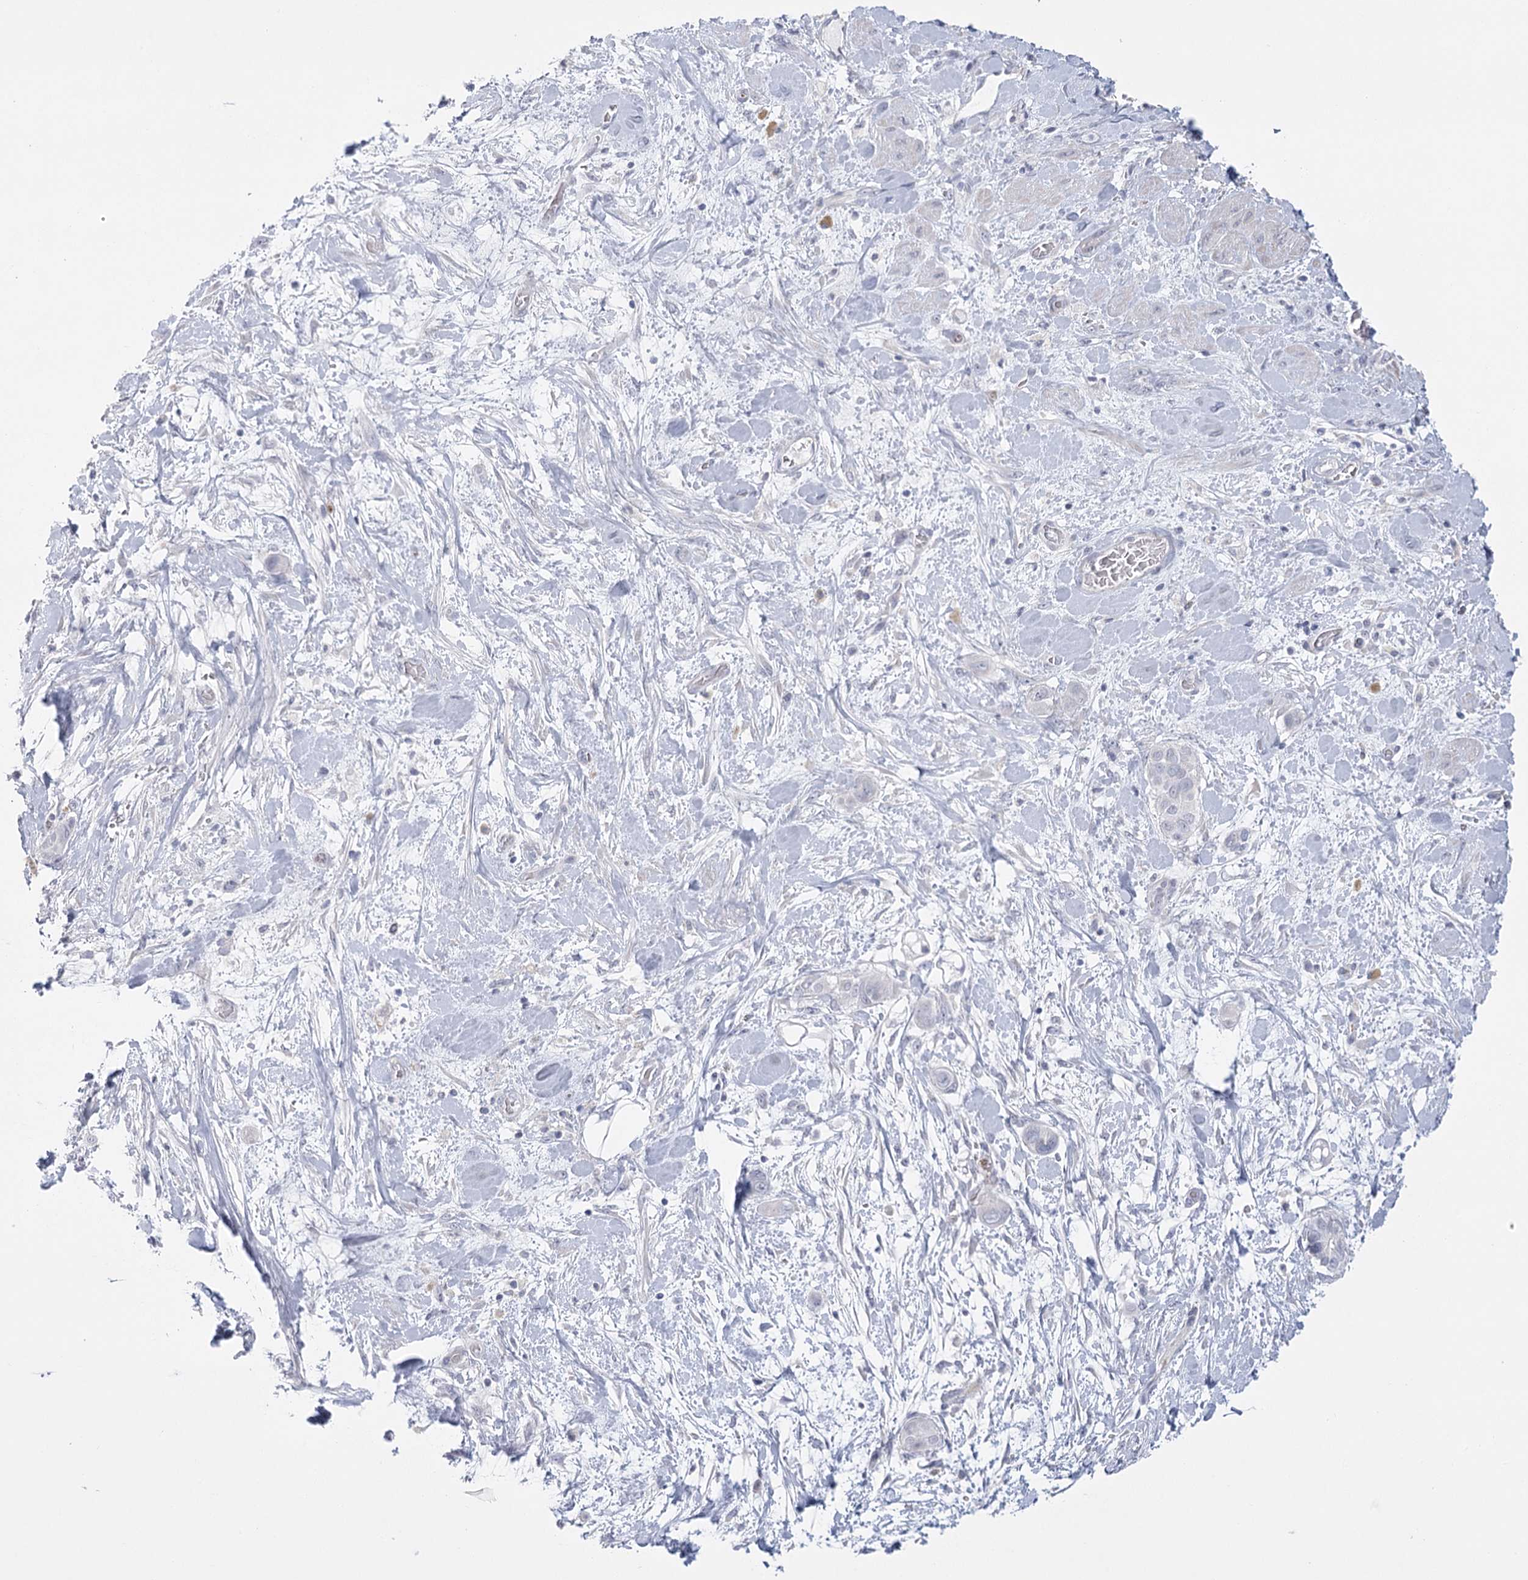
{"staining": {"intensity": "negative", "quantity": "none", "location": "none"}, "tissue": "pancreatic cancer", "cell_type": "Tumor cells", "image_type": "cancer", "snomed": [{"axis": "morphology", "description": "Adenocarcinoma, NOS"}, {"axis": "topography", "description": "Pancreas"}], "caption": "A high-resolution micrograph shows immunohistochemistry staining of adenocarcinoma (pancreatic), which demonstrates no significant positivity in tumor cells. The staining was performed using DAB (3,3'-diaminobenzidine) to visualize the protein expression in brown, while the nuclei were stained in blue with hematoxylin (Magnification: 20x).", "gene": "FAM76B", "patient": {"sex": "male", "age": 68}}